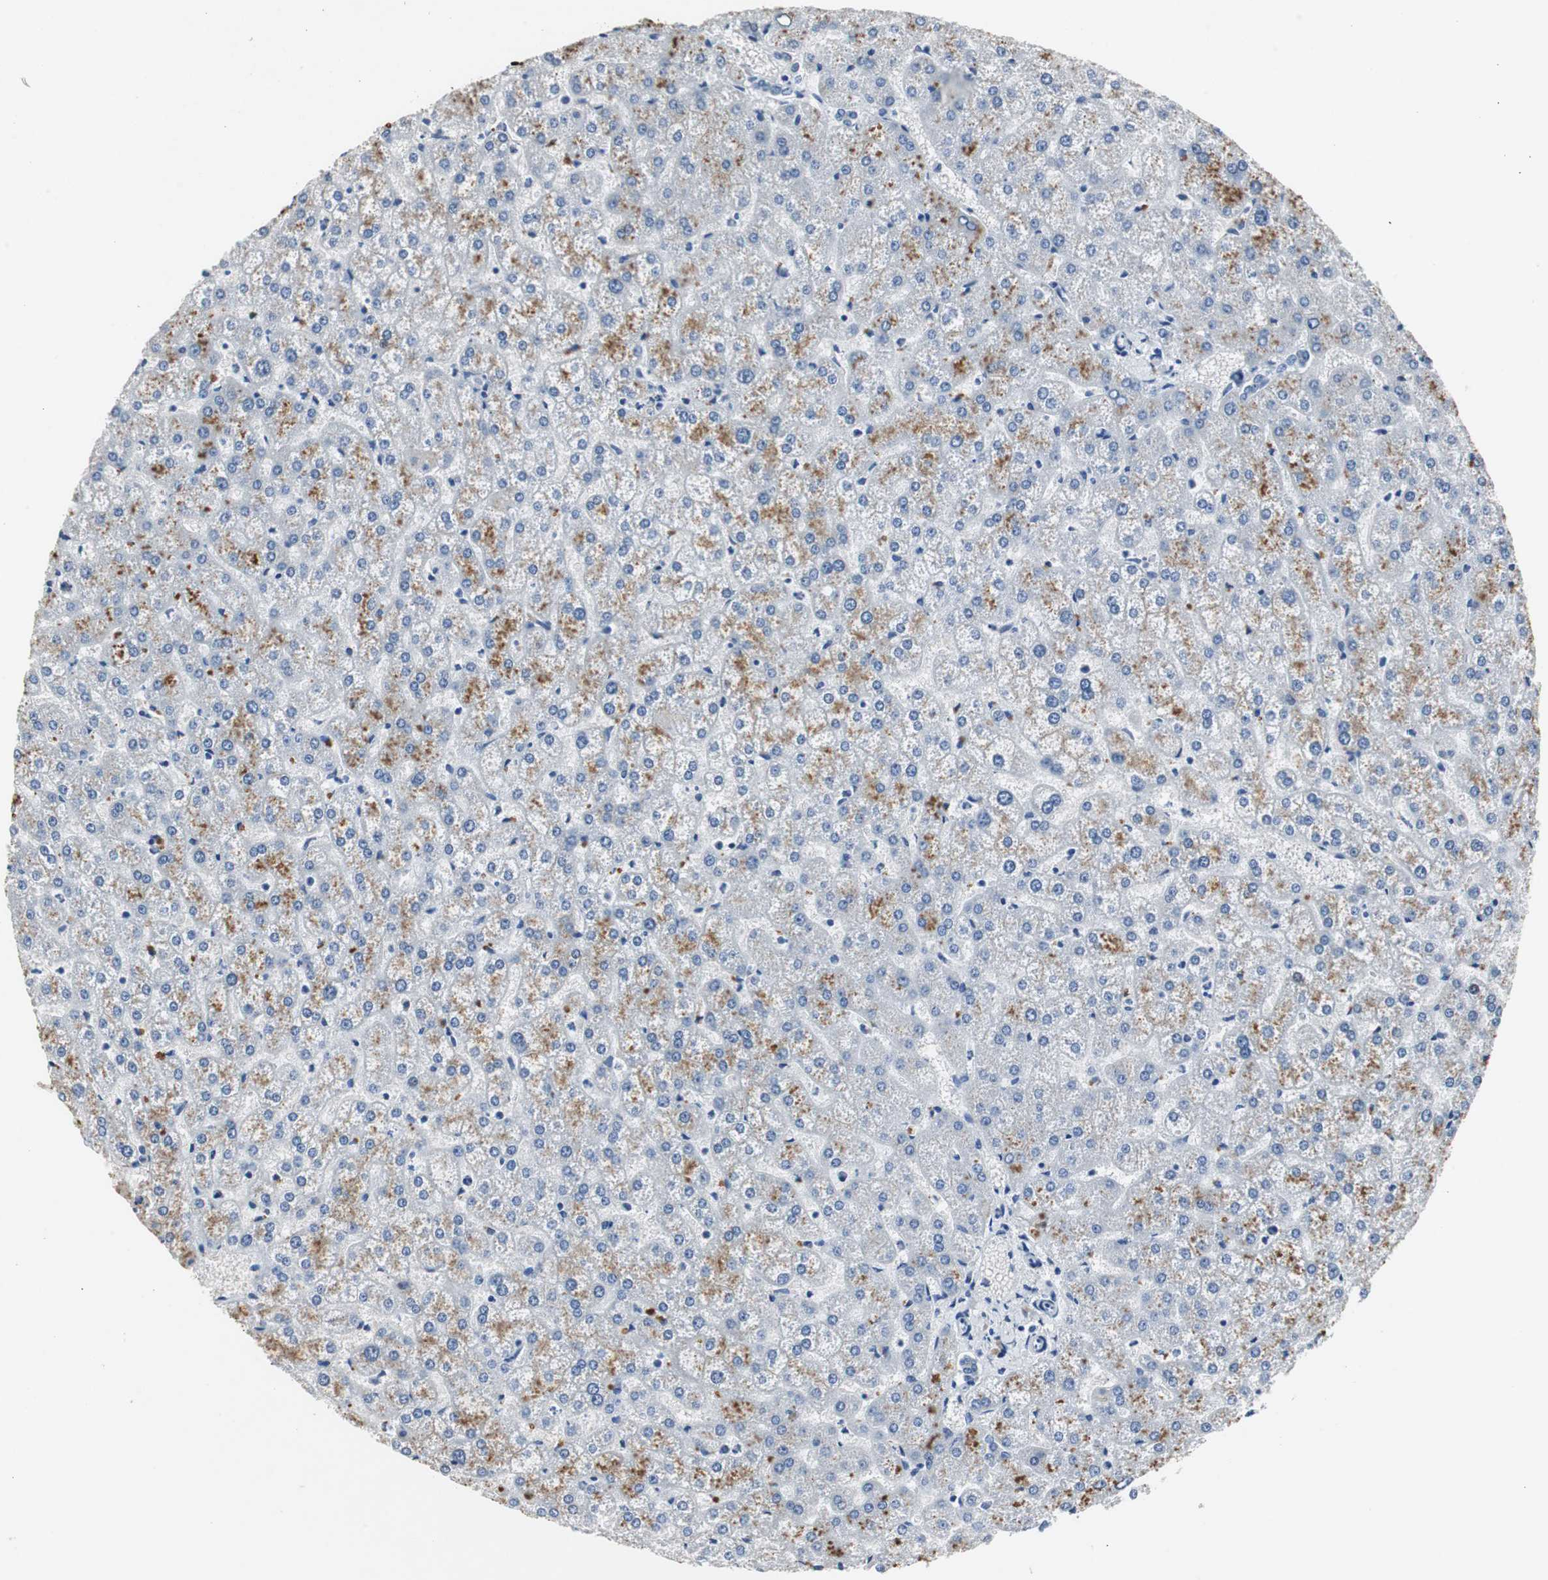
{"staining": {"intensity": "negative", "quantity": "none", "location": "none"}, "tissue": "liver", "cell_type": "Cholangiocytes", "image_type": "normal", "snomed": [{"axis": "morphology", "description": "Normal tissue, NOS"}, {"axis": "topography", "description": "Liver"}], "caption": "IHC of benign liver displays no expression in cholangiocytes. Brightfield microscopy of immunohistochemistry (IHC) stained with DAB (3,3'-diaminobenzidine) (brown) and hematoxylin (blue), captured at high magnification.", "gene": "LRP2", "patient": {"sex": "female", "age": 32}}